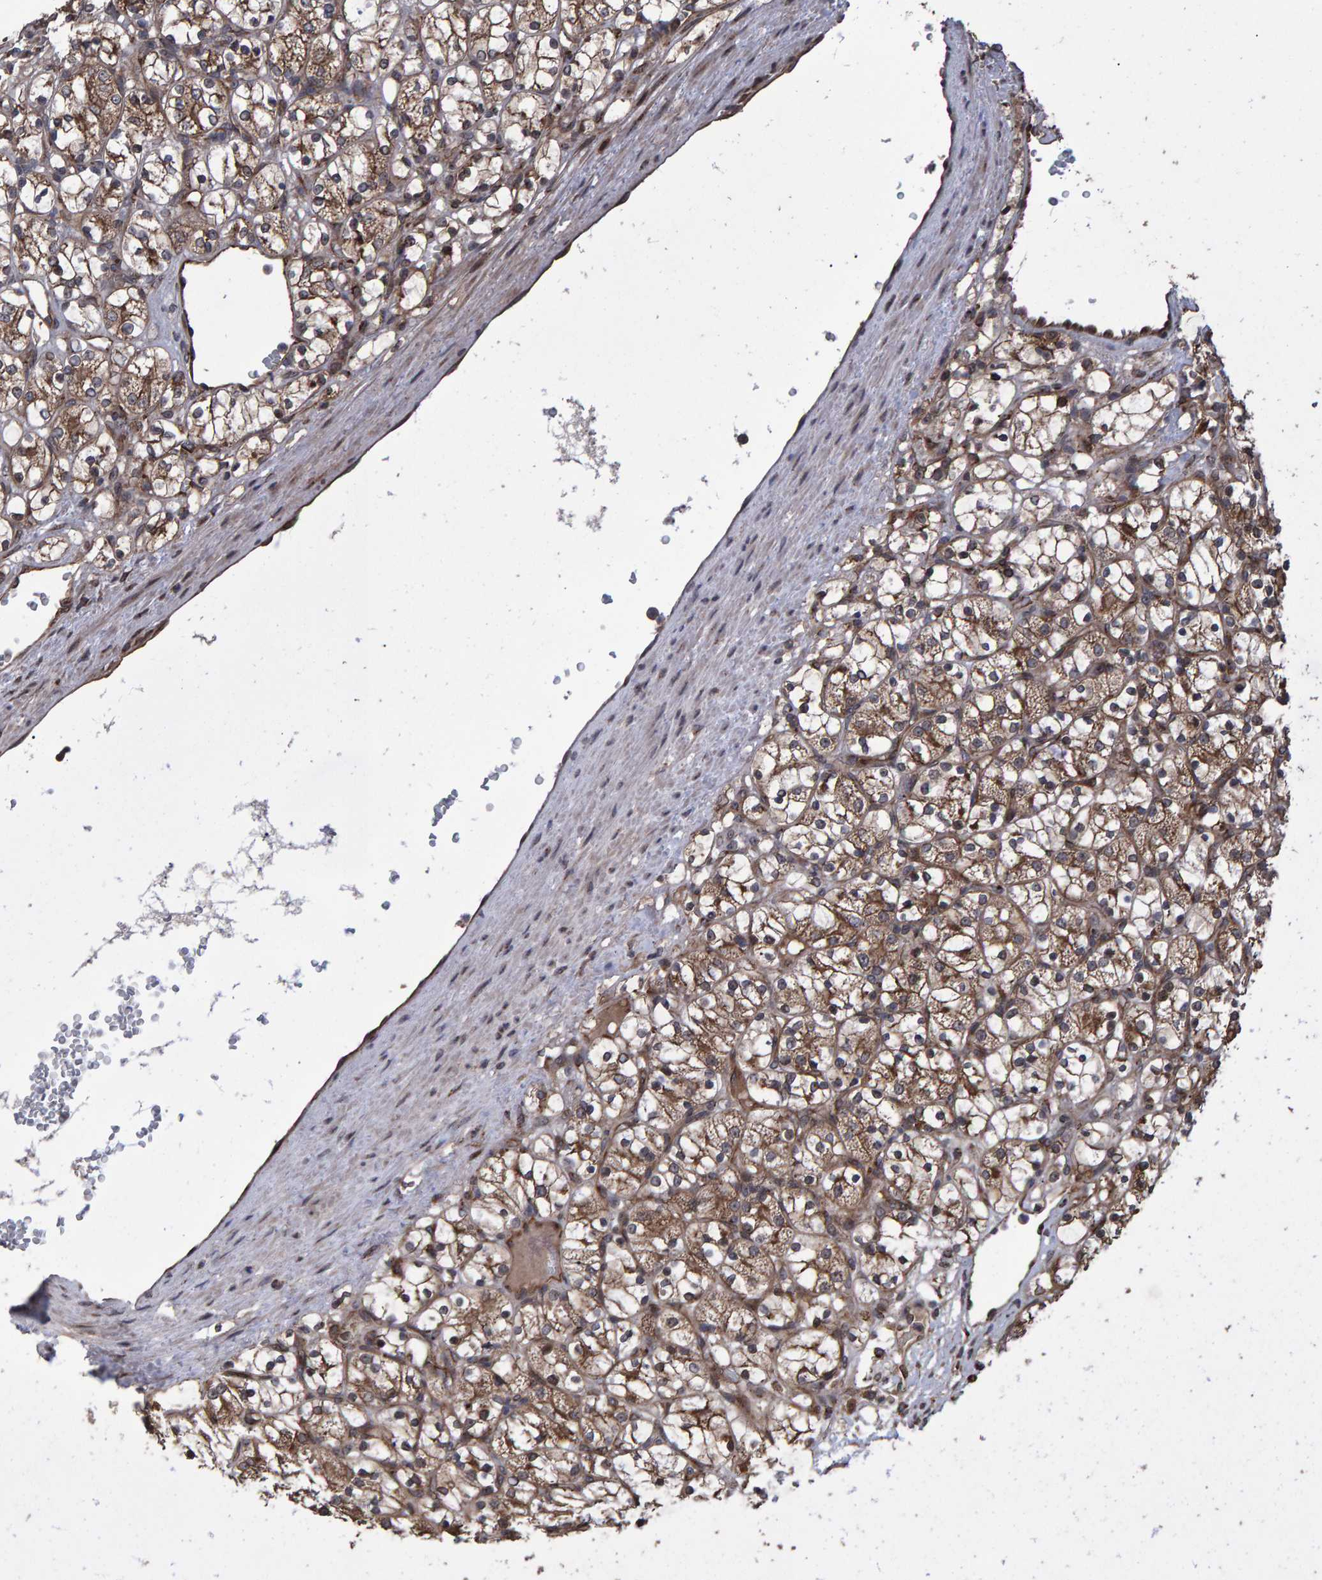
{"staining": {"intensity": "moderate", "quantity": ">75%", "location": "cytoplasmic/membranous"}, "tissue": "renal cancer", "cell_type": "Tumor cells", "image_type": "cancer", "snomed": [{"axis": "morphology", "description": "Adenocarcinoma, NOS"}, {"axis": "topography", "description": "Kidney"}], "caption": "This micrograph shows immunohistochemistry (IHC) staining of human adenocarcinoma (renal), with medium moderate cytoplasmic/membranous staining in approximately >75% of tumor cells.", "gene": "TRIM68", "patient": {"sex": "female", "age": 69}}